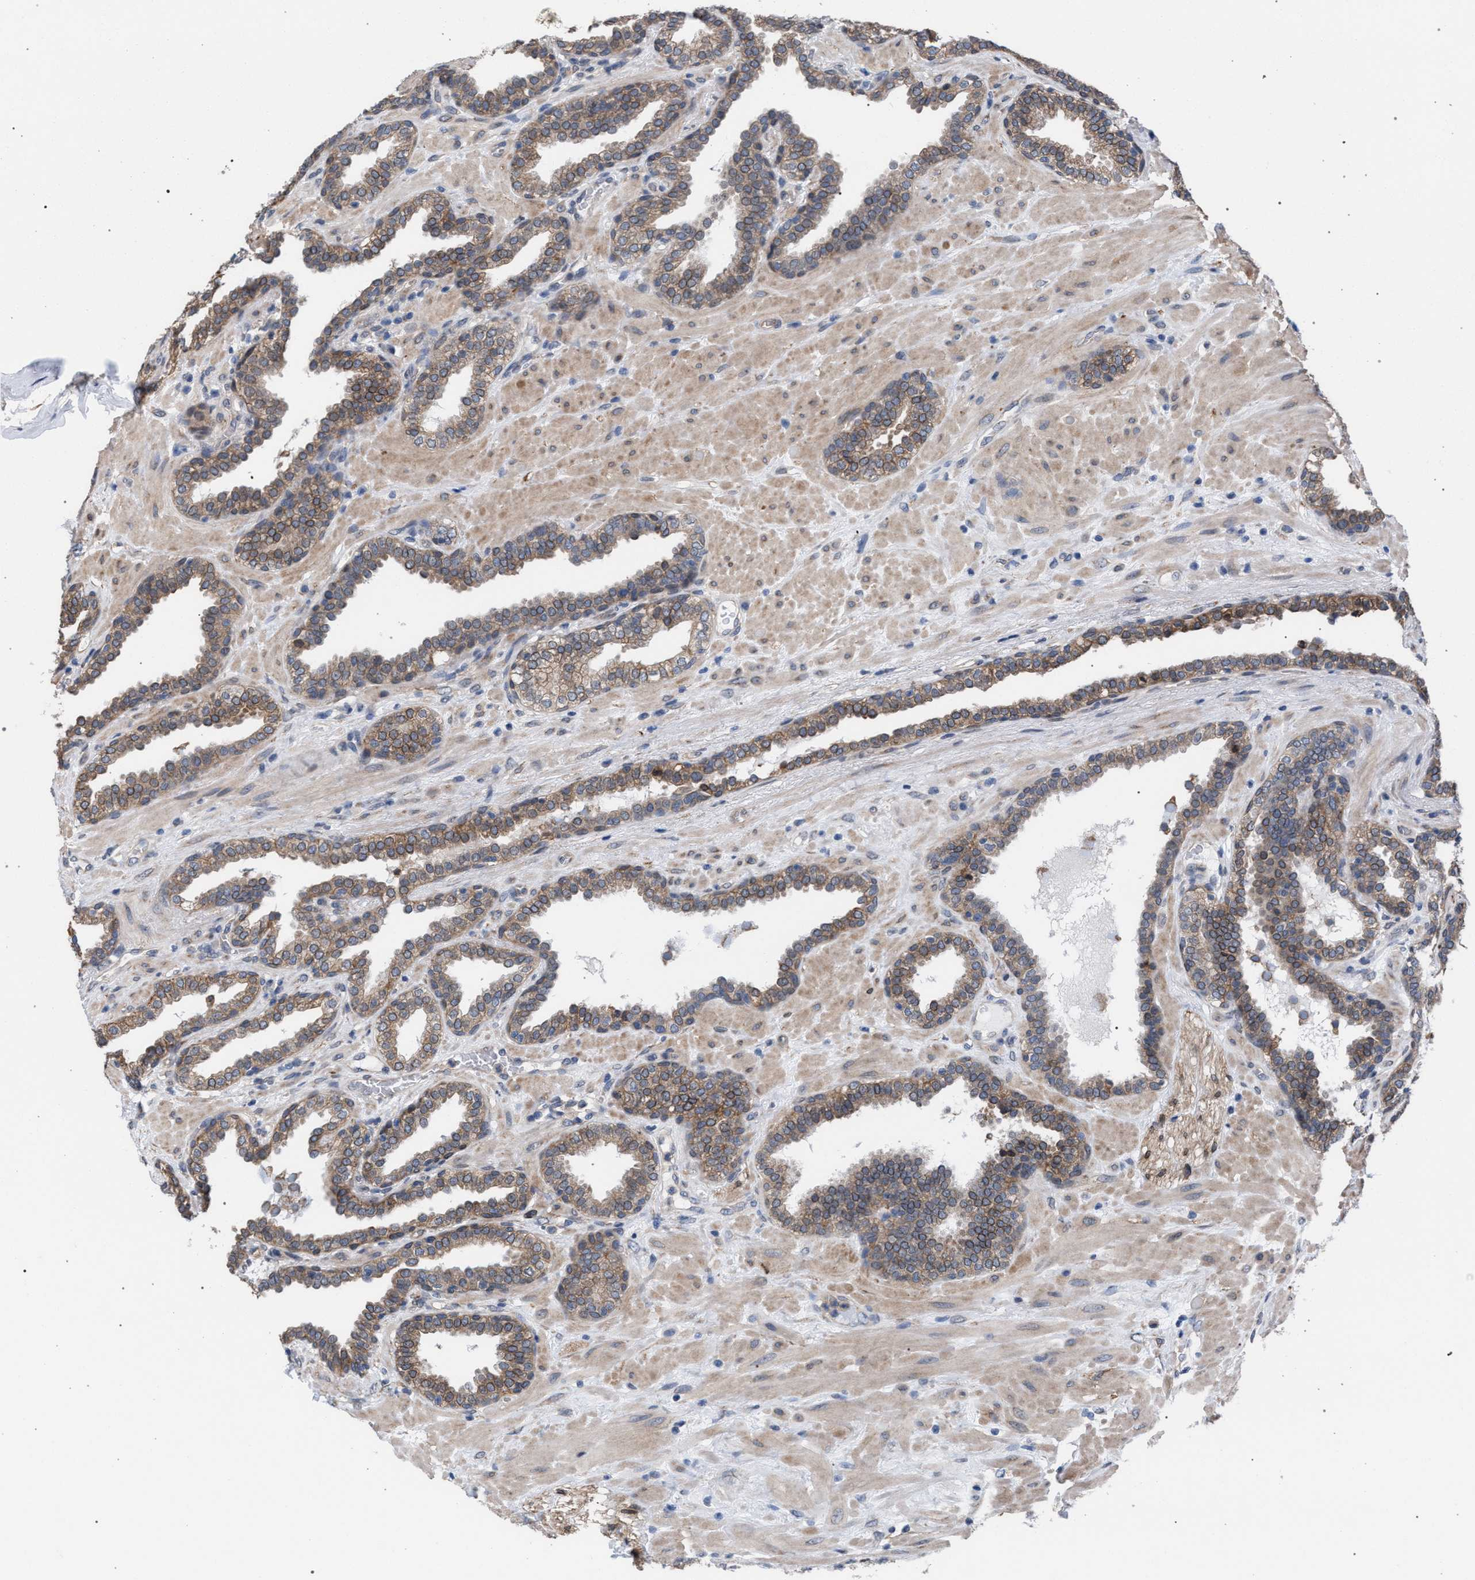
{"staining": {"intensity": "weak", "quantity": ">75%", "location": "cytoplasmic/membranous"}, "tissue": "prostate", "cell_type": "Glandular cells", "image_type": "normal", "snomed": [{"axis": "morphology", "description": "Normal tissue, NOS"}, {"axis": "topography", "description": "Prostate"}], "caption": "Immunohistochemistry (DAB (3,3'-diaminobenzidine)) staining of benign human prostate displays weak cytoplasmic/membranous protein expression in about >75% of glandular cells.", "gene": "ARPC5L", "patient": {"sex": "male", "age": 51}}